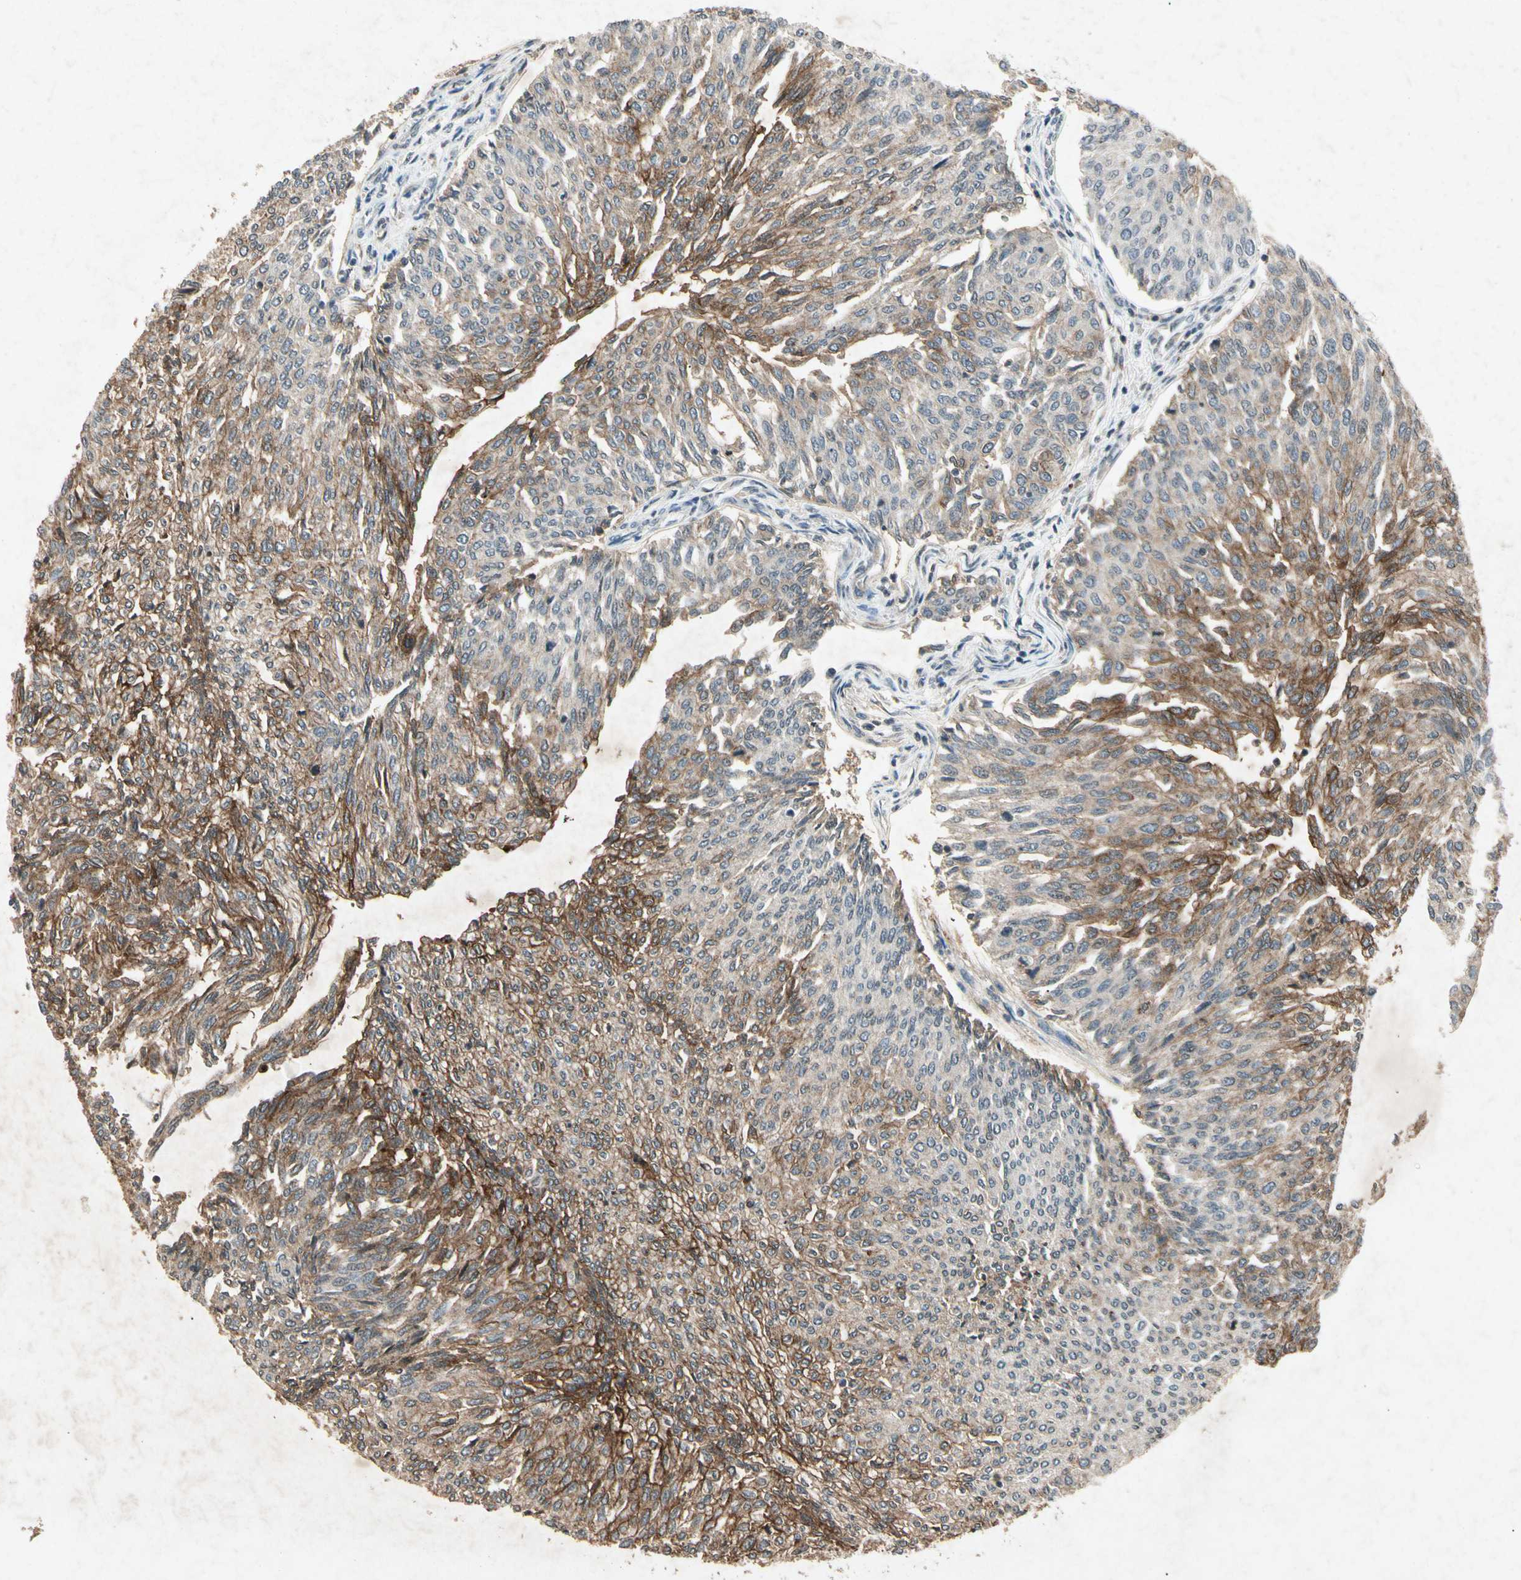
{"staining": {"intensity": "moderate", "quantity": ">75%", "location": "cytoplasmic/membranous"}, "tissue": "urothelial cancer", "cell_type": "Tumor cells", "image_type": "cancer", "snomed": [{"axis": "morphology", "description": "Urothelial carcinoma, Low grade"}, {"axis": "topography", "description": "Urinary bladder"}], "caption": "Protein staining demonstrates moderate cytoplasmic/membranous staining in about >75% of tumor cells in urothelial cancer.", "gene": "CP", "patient": {"sex": "female", "age": 79}}